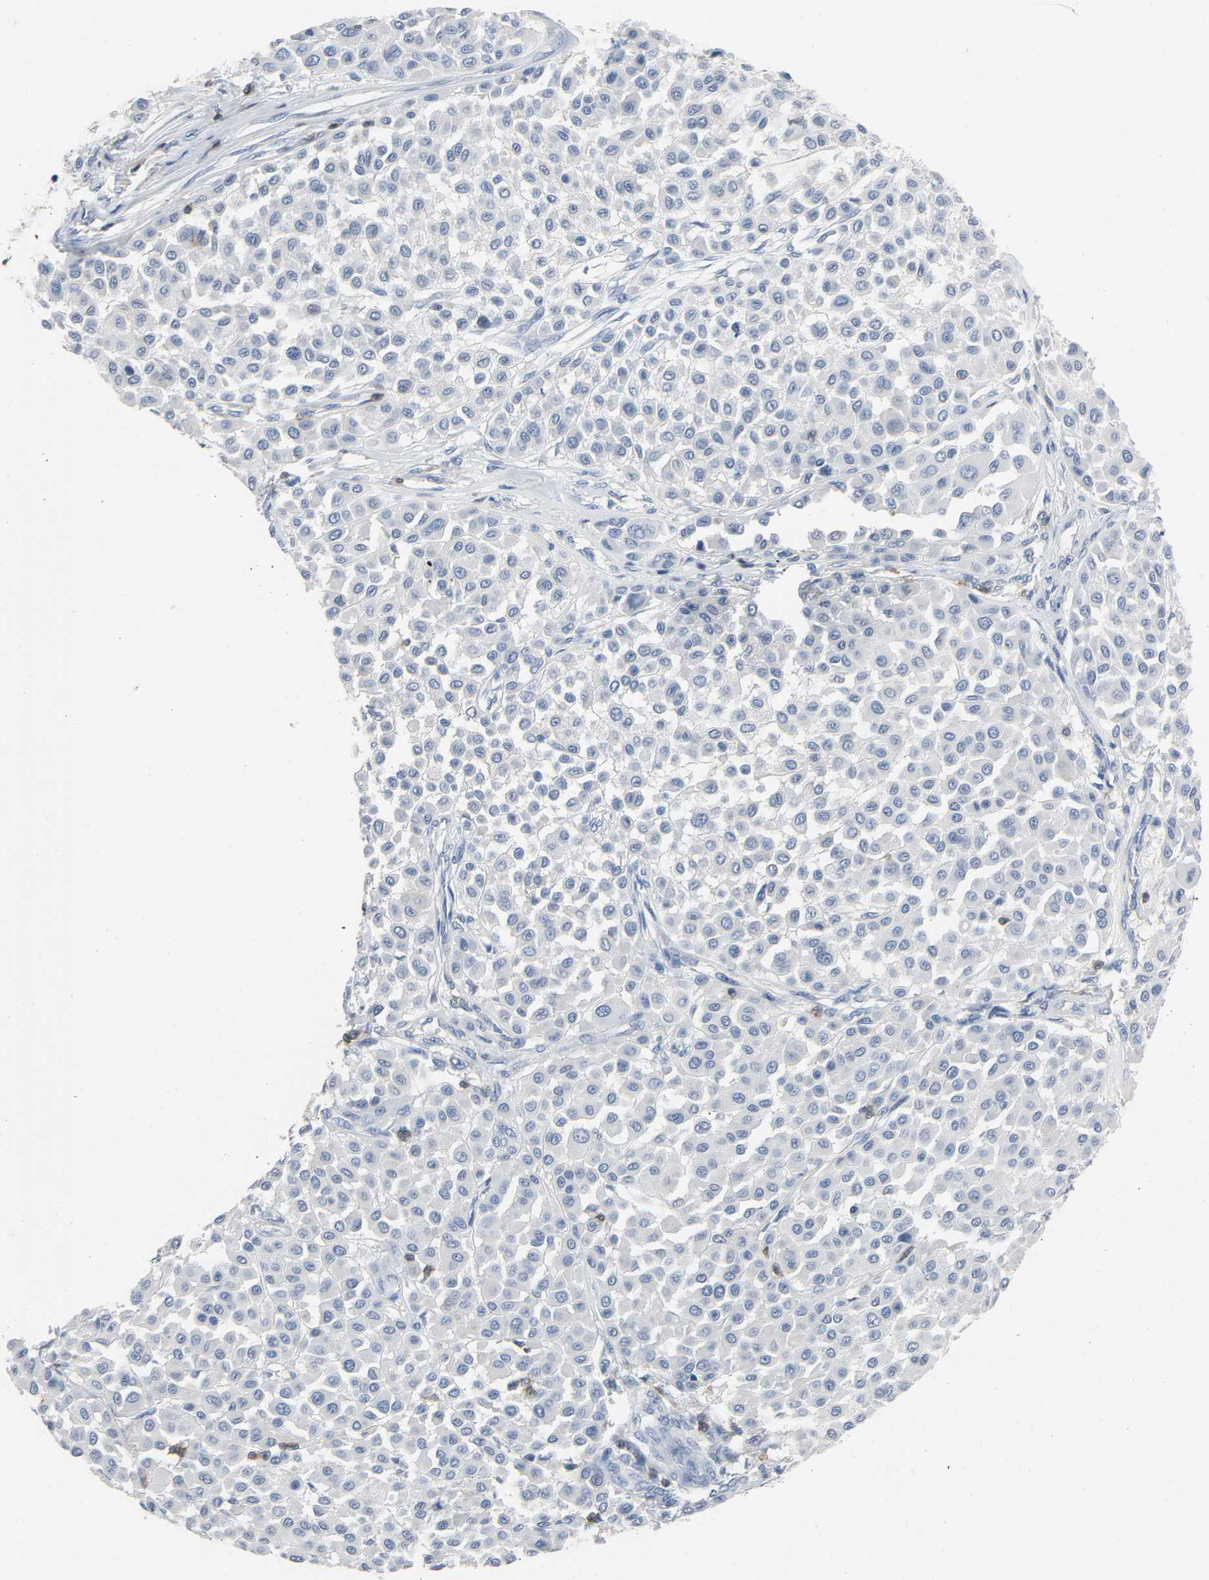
{"staining": {"intensity": "negative", "quantity": "none", "location": "none"}, "tissue": "melanoma", "cell_type": "Tumor cells", "image_type": "cancer", "snomed": [{"axis": "morphology", "description": "Malignant melanoma, Metastatic site"}, {"axis": "topography", "description": "Soft tissue"}], "caption": "Immunohistochemistry of melanoma shows no positivity in tumor cells. (DAB (3,3'-diaminobenzidine) immunohistochemistry (IHC) visualized using brightfield microscopy, high magnification).", "gene": "LCK", "patient": {"sex": "male", "age": 41}}